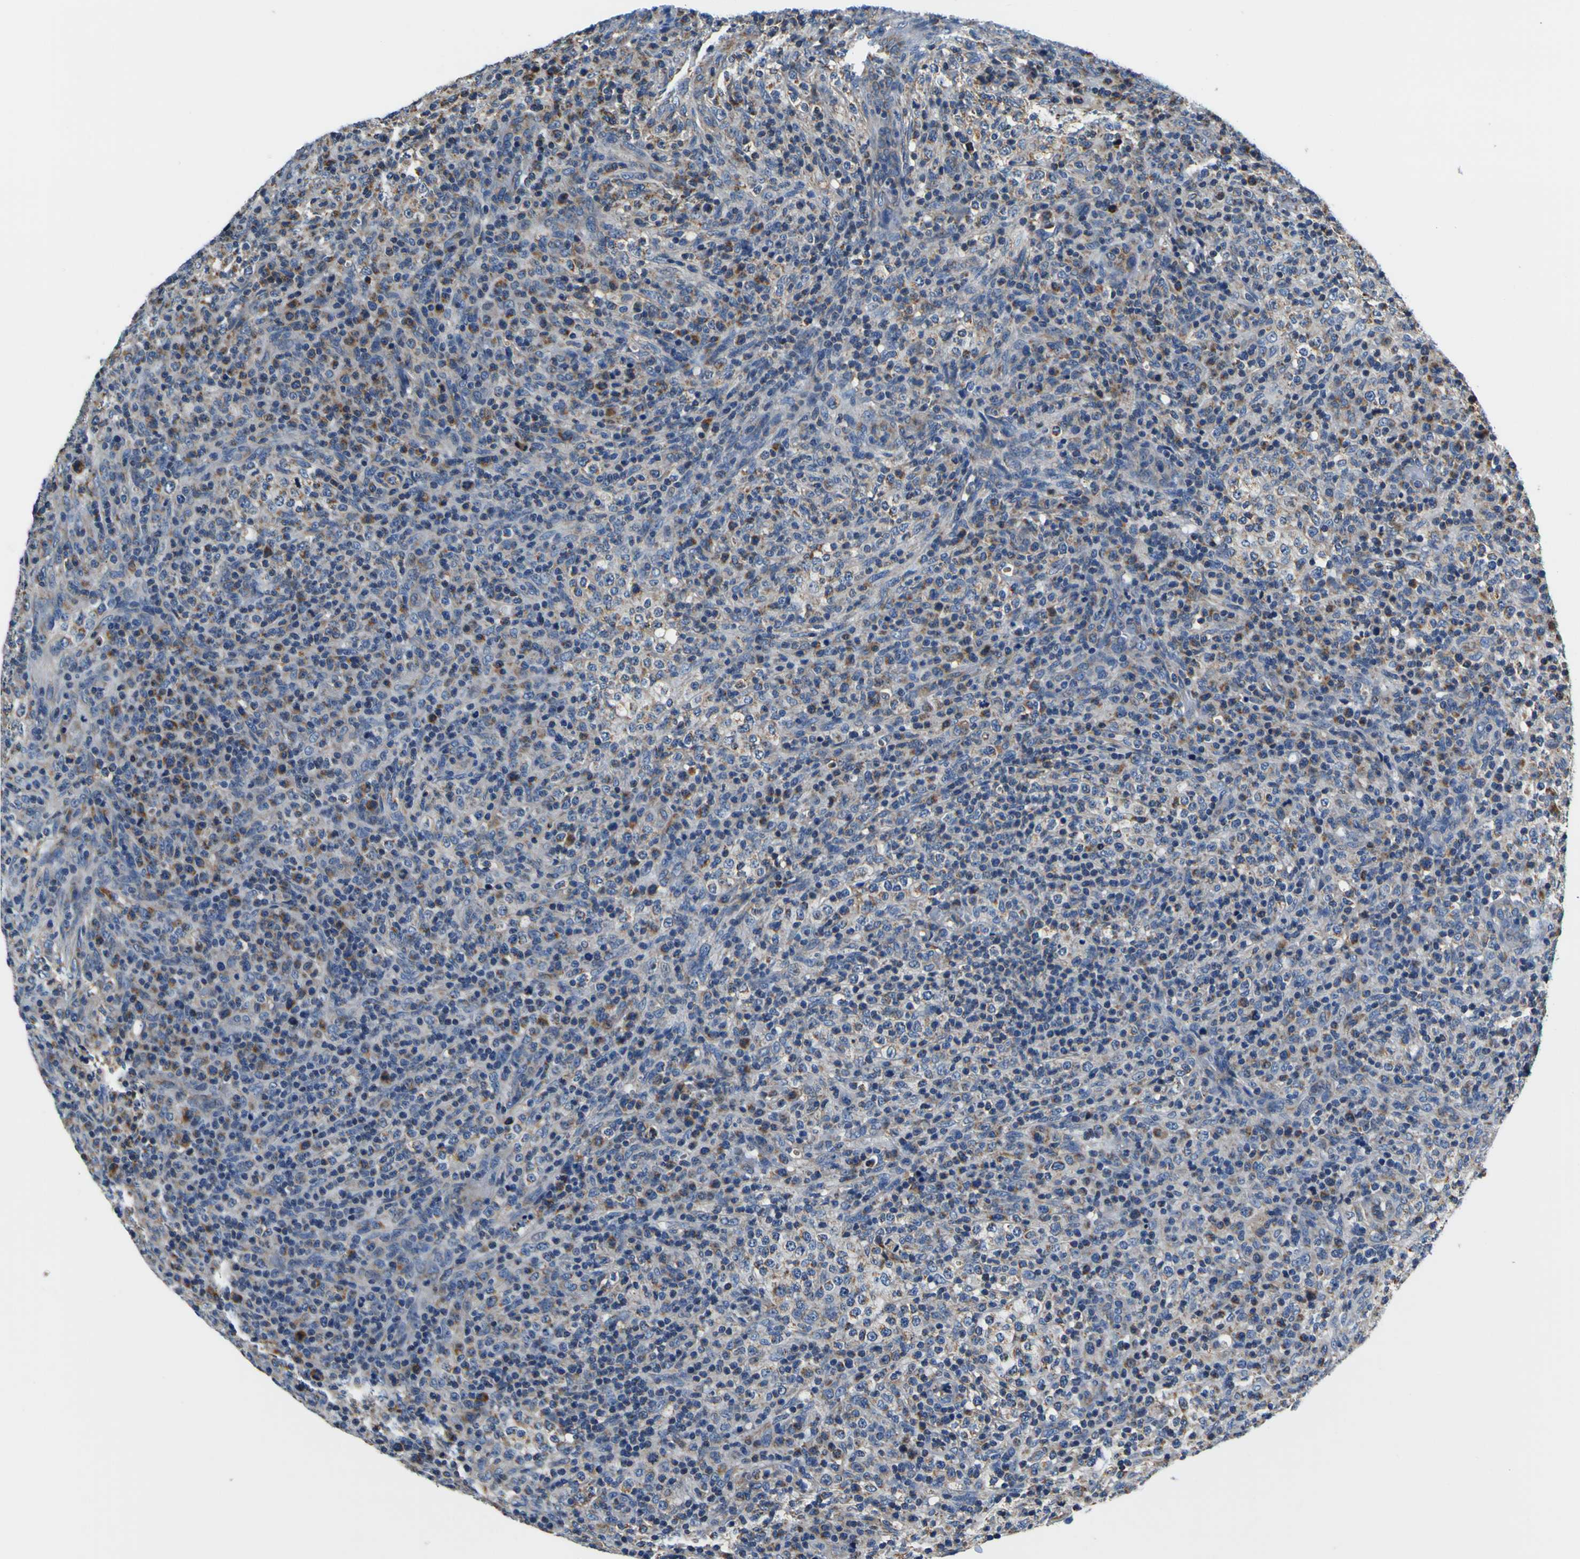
{"staining": {"intensity": "moderate", "quantity": "25%-75%", "location": "cytoplasmic/membranous"}, "tissue": "lymphoma", "cell_type": "Tumor cells", "image_type": "cancer", "snomed": [{"axis": "morphology", "description": "Malignant lymphoma, non-Hodgkin's type, High grade"}, {"axis": "topography", "description": "Lymph node"}], "caption": "Protein expression analysis of lymphoma displays moderate cytoplasmic/membranous staining in about 25%-75% of tumor cells.", "gene": "LRP4", "patient": {"sex": "female", "age": 76}}